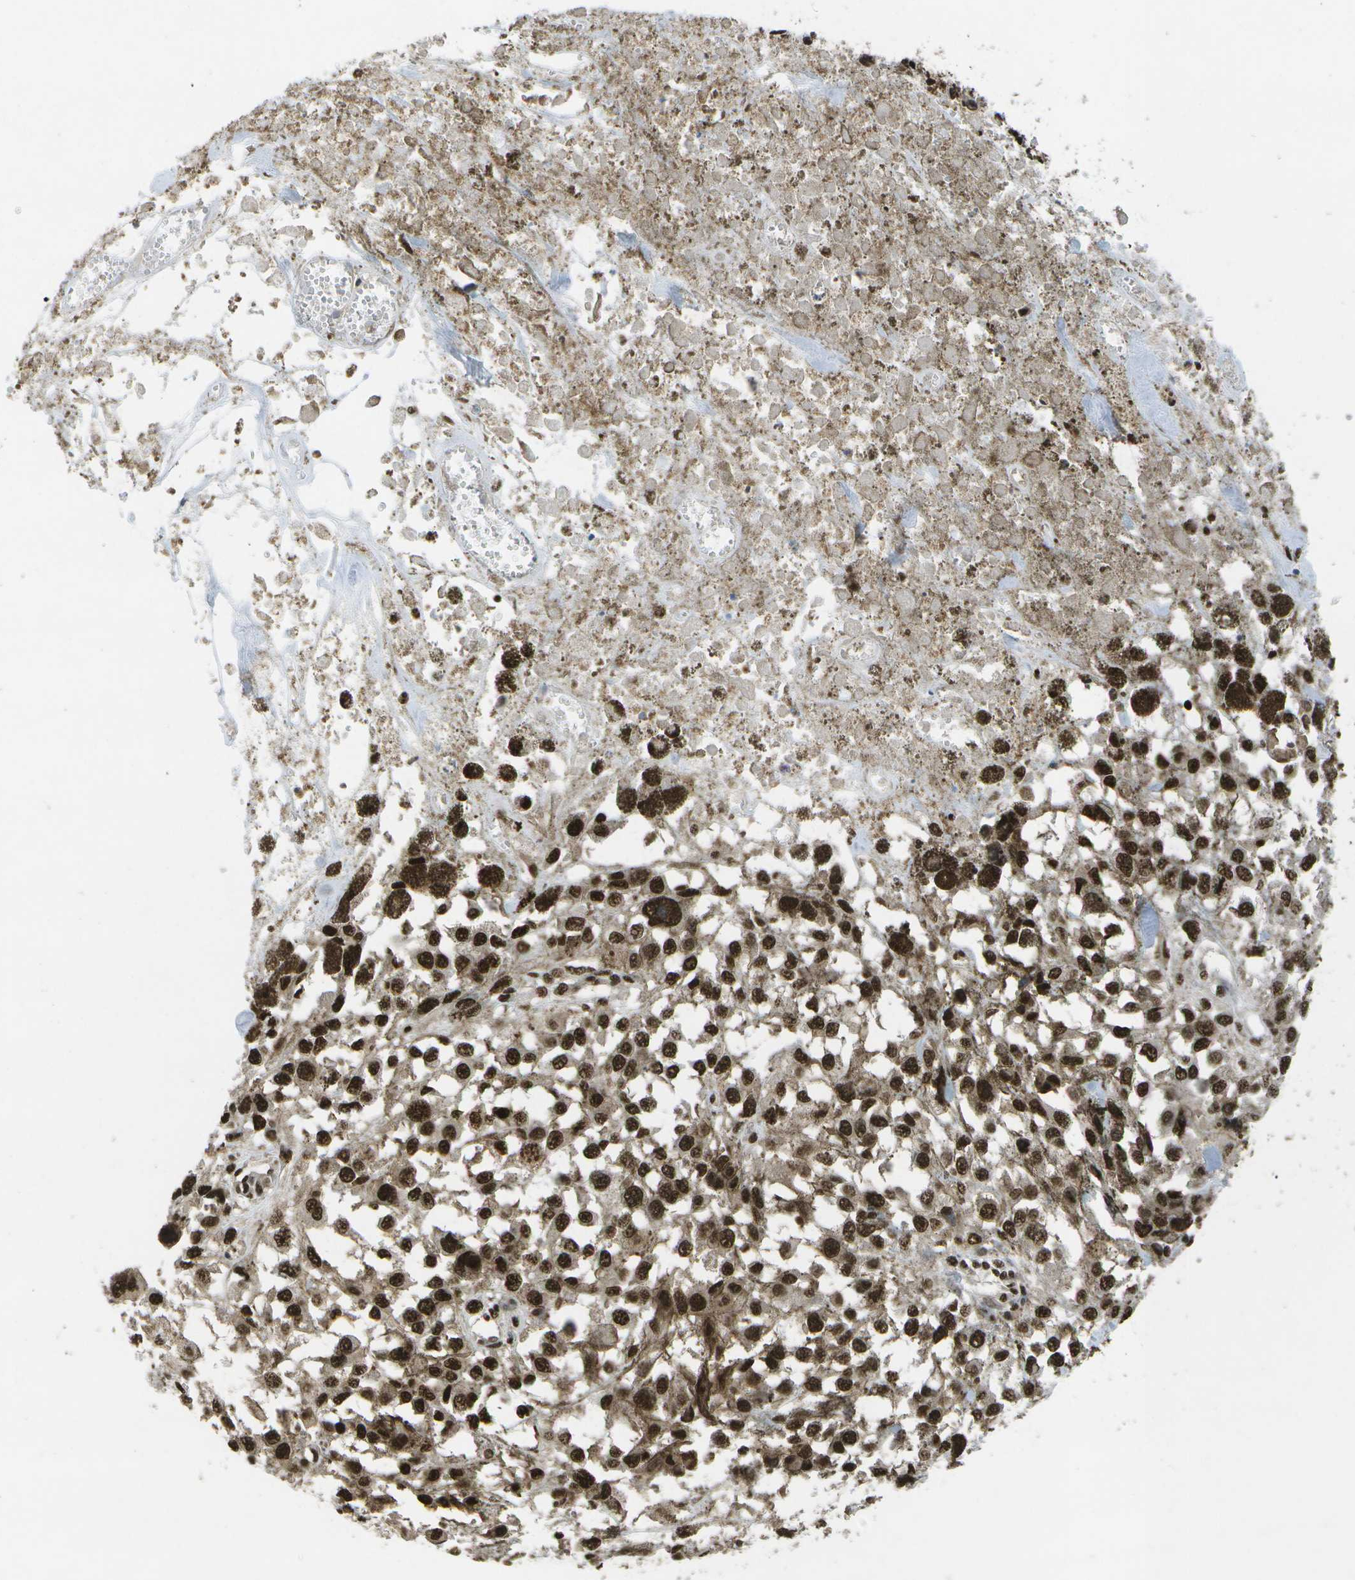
{"staining": {"intensity": "strong", "quantity": ">75%", "location": "nuclear"}, "tissue": "melanoma", "cell_type": "Tumor cells", "image_type": "cancer", "snomed": [{"axis": "morphology", "description": "Malignant melanoma, Metastatic site"}, {"axis": "topography", "description": "Lymph node"}], "caption": "Malignant melanoma (metastatic site) was stained to show a protein in brown. There is high levels of strong nuclear staining in approximately >75% of tumor cells. The staining was performed using DAB (3,3'-diaminobenzidine), with brown indicating positive protein expression. Nuclei are stained blue with hematoxylin.", "gene": "SPEN", "patient": {"sex": "male", "age": 59}}